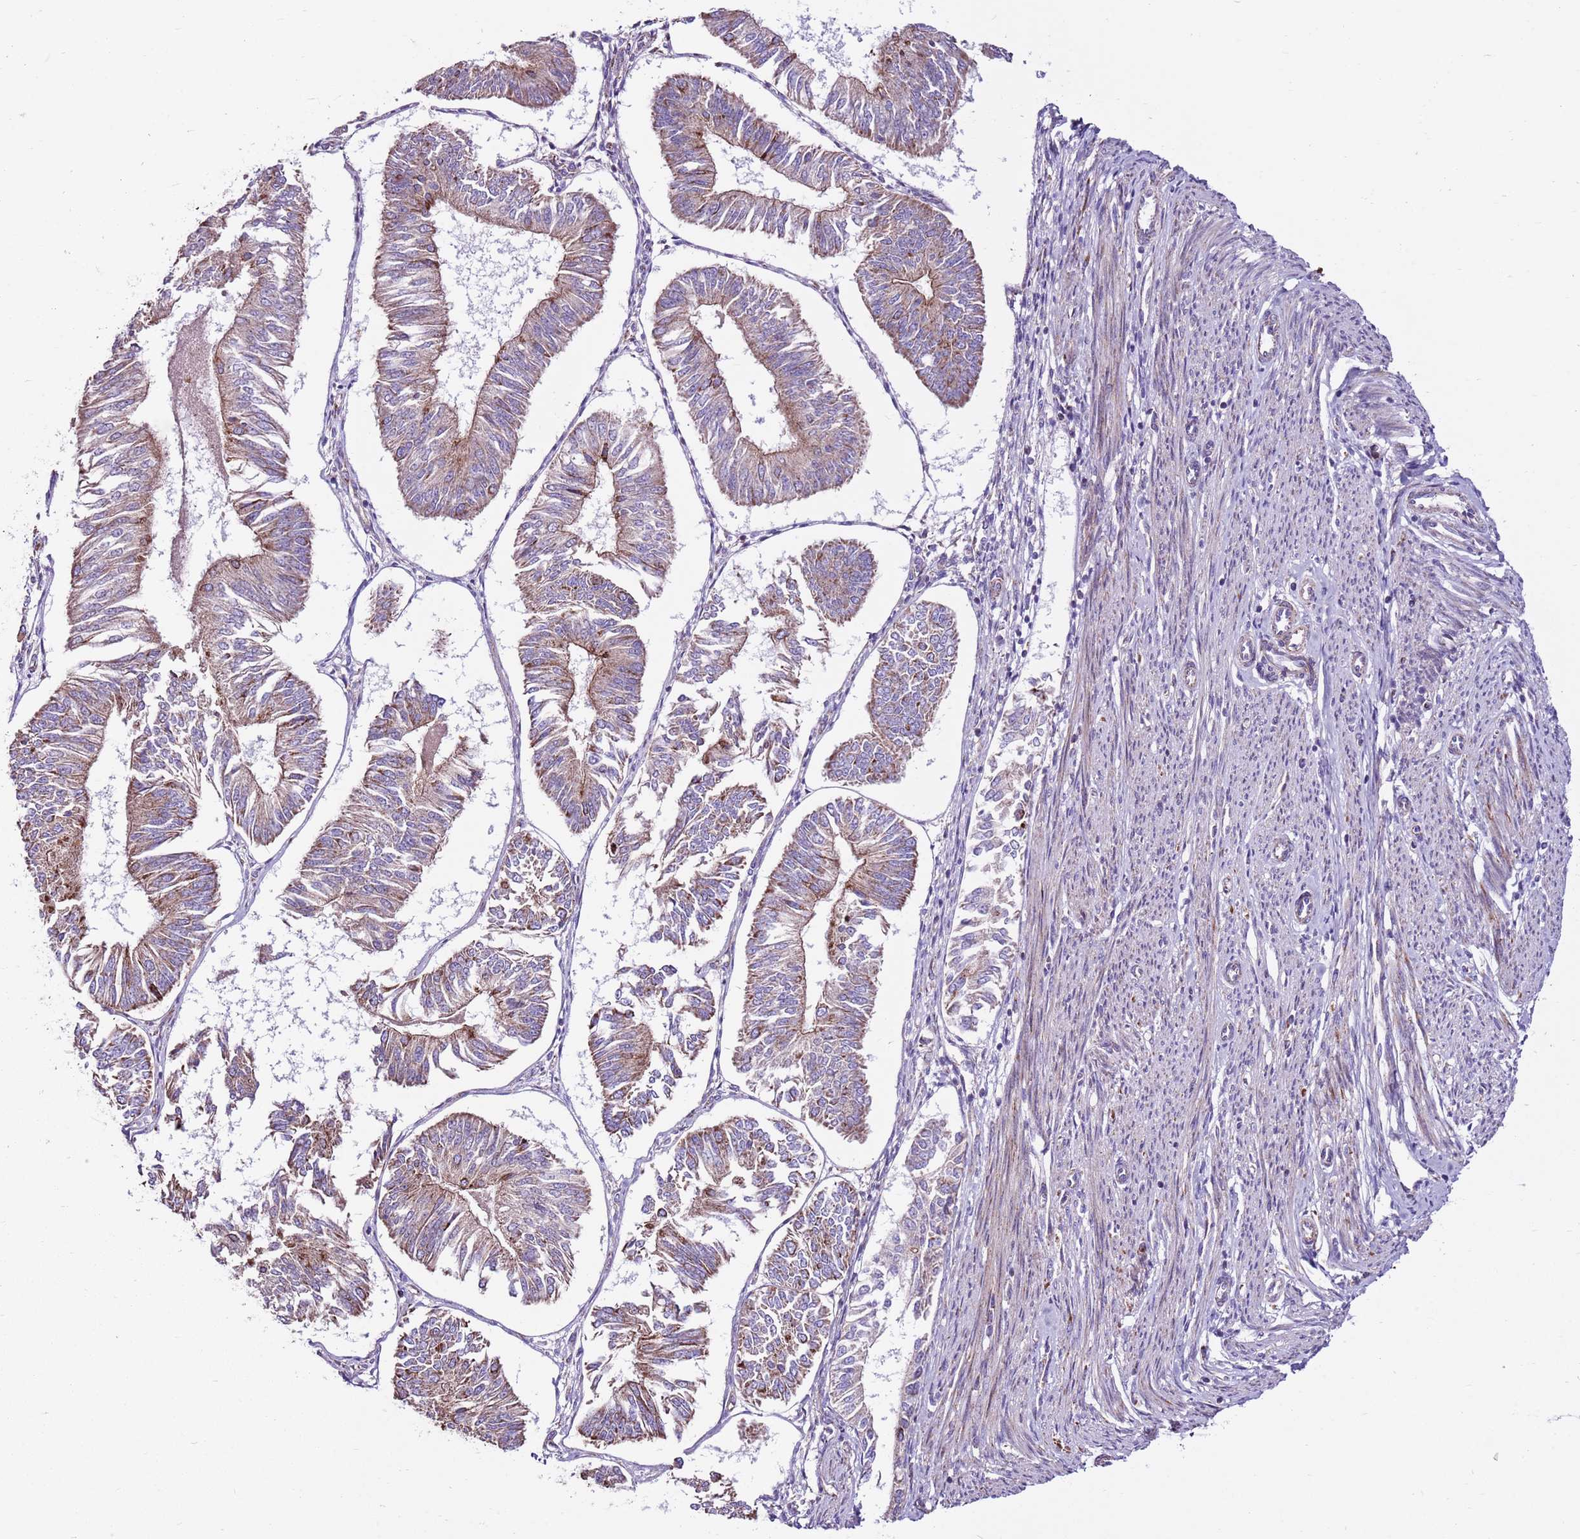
{"staining": {"intensity": "moderate", "quantity": "25%-75%", "location": "cytoplasmic/membranous"}, "tissue": "endometrial cancer", "cell_type": "Tumor cells", "image_type": "cancer", "snomed": [{"axis": "morphology", "description": "Adenocarcinoma, NOS"}, {"axis": "topography", "description": "Endometrium"}], "caption": "Immunohistochemical staining of human endometrial cancer exhibits moderate cytoplasmic/membranous protein expression in approximately 25%-75% of tumor cells.", "gene": "HECTD4", "patient": {"sex": "female", "age": 58}}